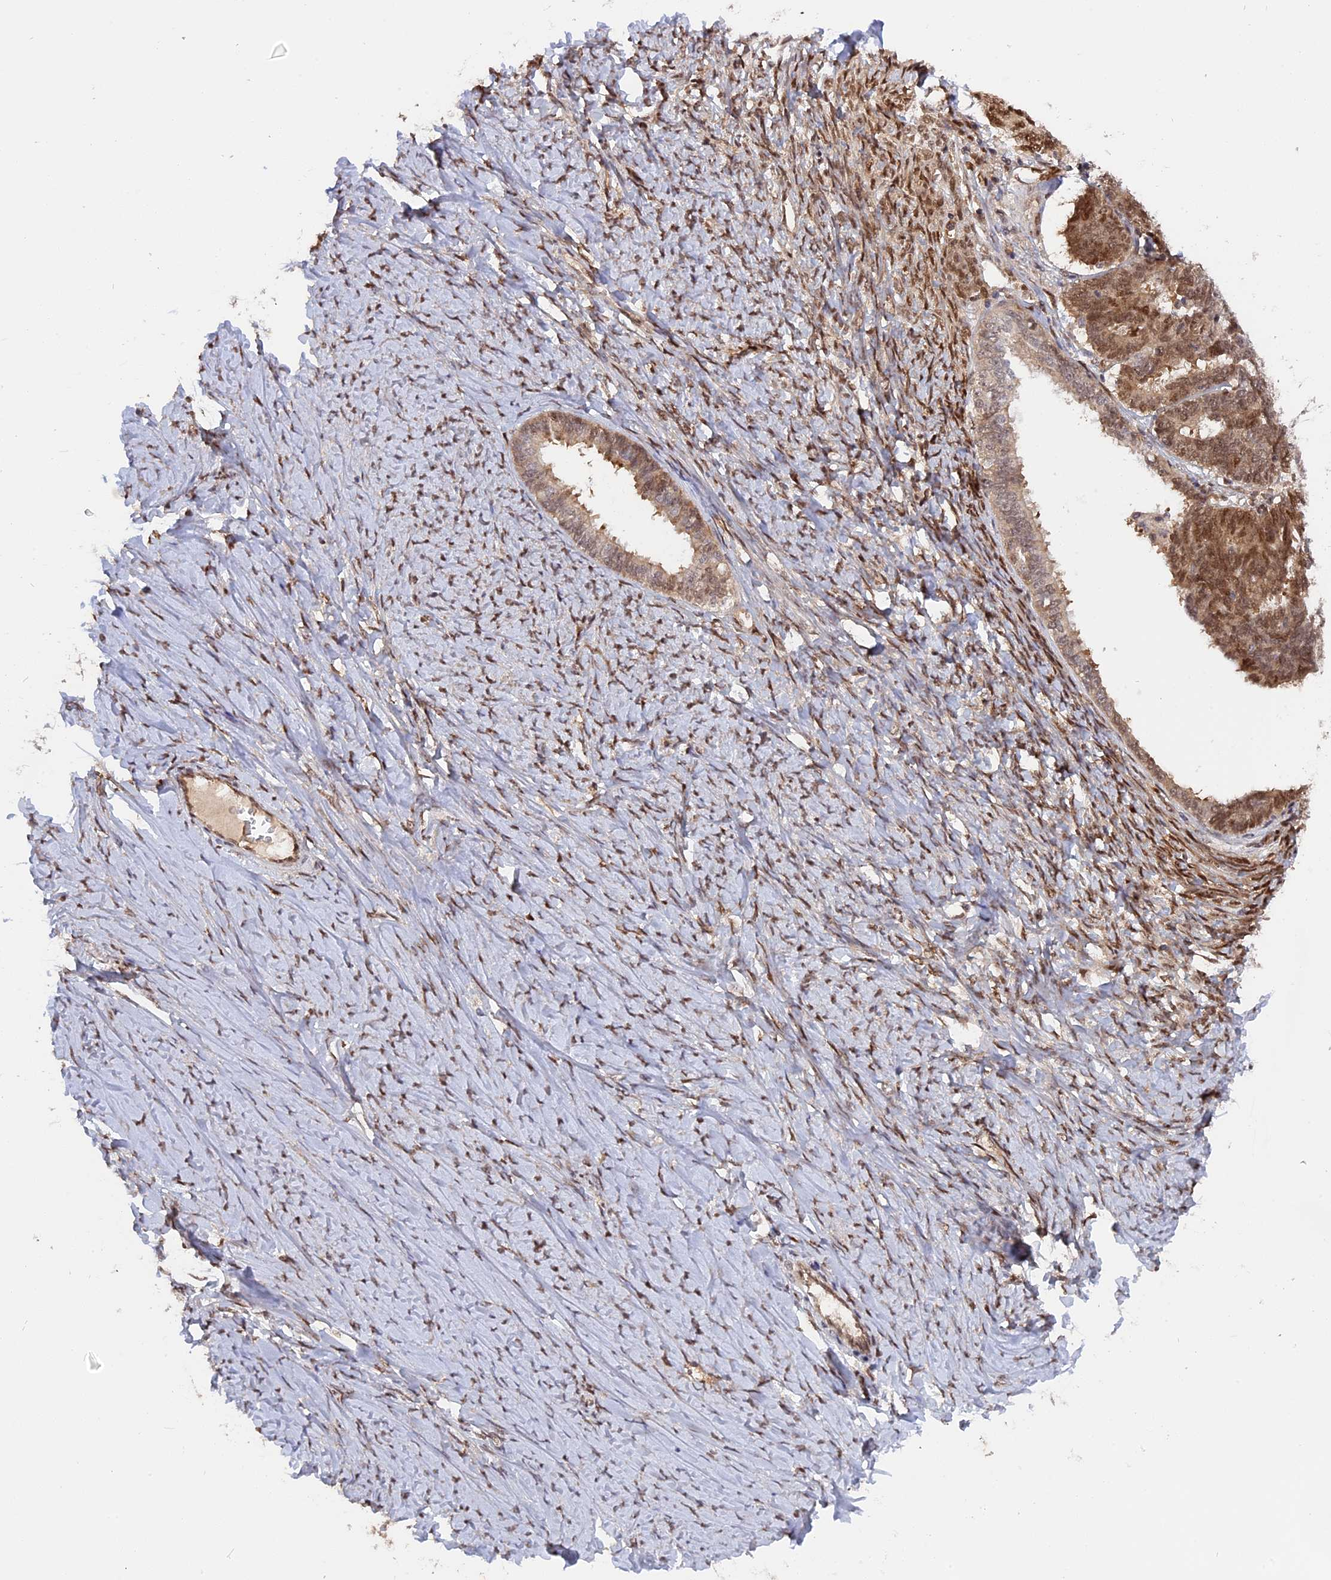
{"staining": {"intensity": "moderate", "quantity": ">75%", "location": "cytoplasmic/membranous,nuclear"}, "tissue": "ovarian cancer", "cell_type": "Tumor cells", "image_type": "cancer", "snomed": [{"axis": "morphology", "description": "Cystadenocarcinoma, serous, NOS"}, {"axis": "topography", "description": "Ovary"}], "caption": "This photomicrograph shows IHC staining of ovarian cancer, with medium moderate cytoplasmic/membranous and nuclear staining in about >75% of tumor cells.", "gene": "ZNF428", "patient": {"sex": "female", "age": 79}}